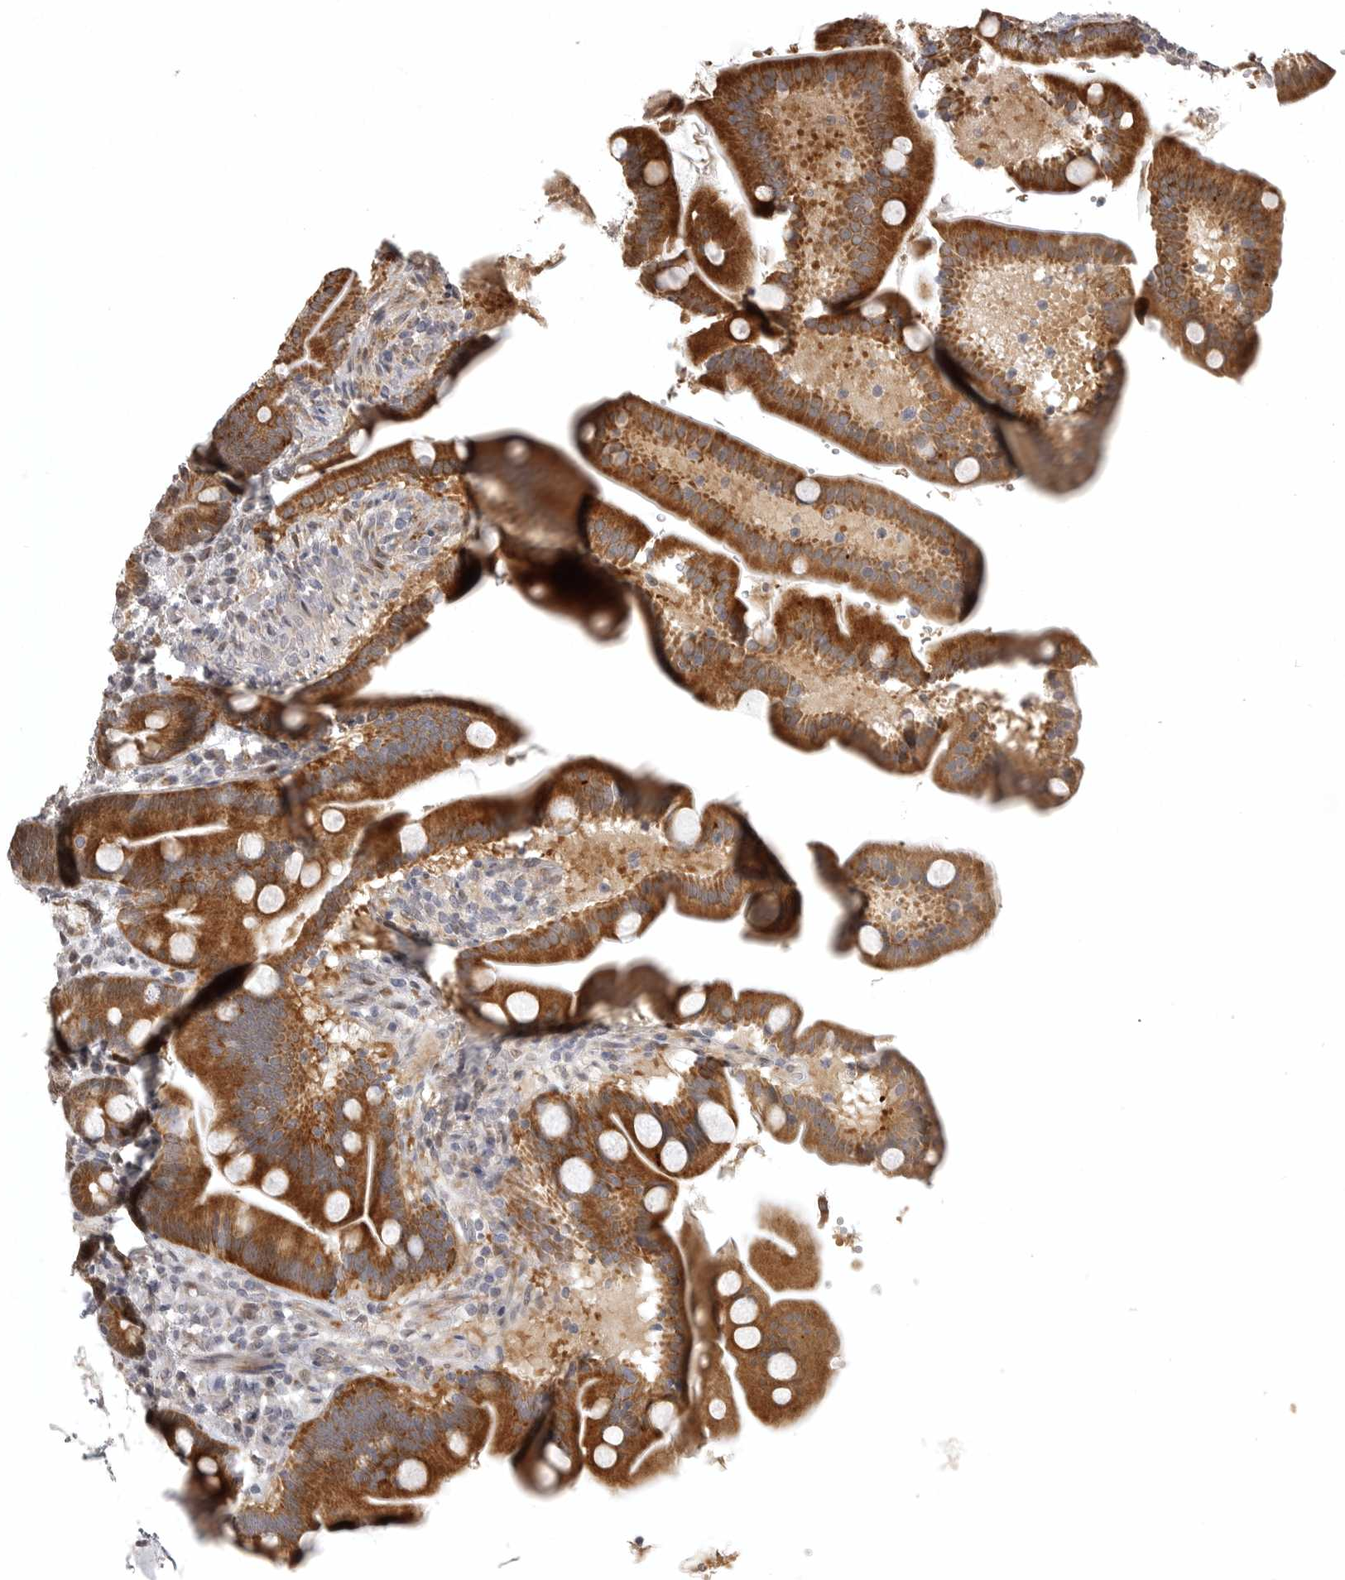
{"staining": {"intensity": "moderate", "quantity": ">75%", "location": "cytoplasmic/membranous"}, "tissue": "duodenum", "cell_type": "Glandular cells", "image_type": "normal", "snomed": [{"axis": "morphology", "description": "Normal tissue, NOS"}, {"axis": "topography", "description": "Duodenum"}], "caption": "The immunohistochemical stain labels moderate cytoplasmic/membranous staining in glandular cells of unremarkable duodenum.", "gene": "POLE2", "patient": {"sex": "male", "age": 54}}